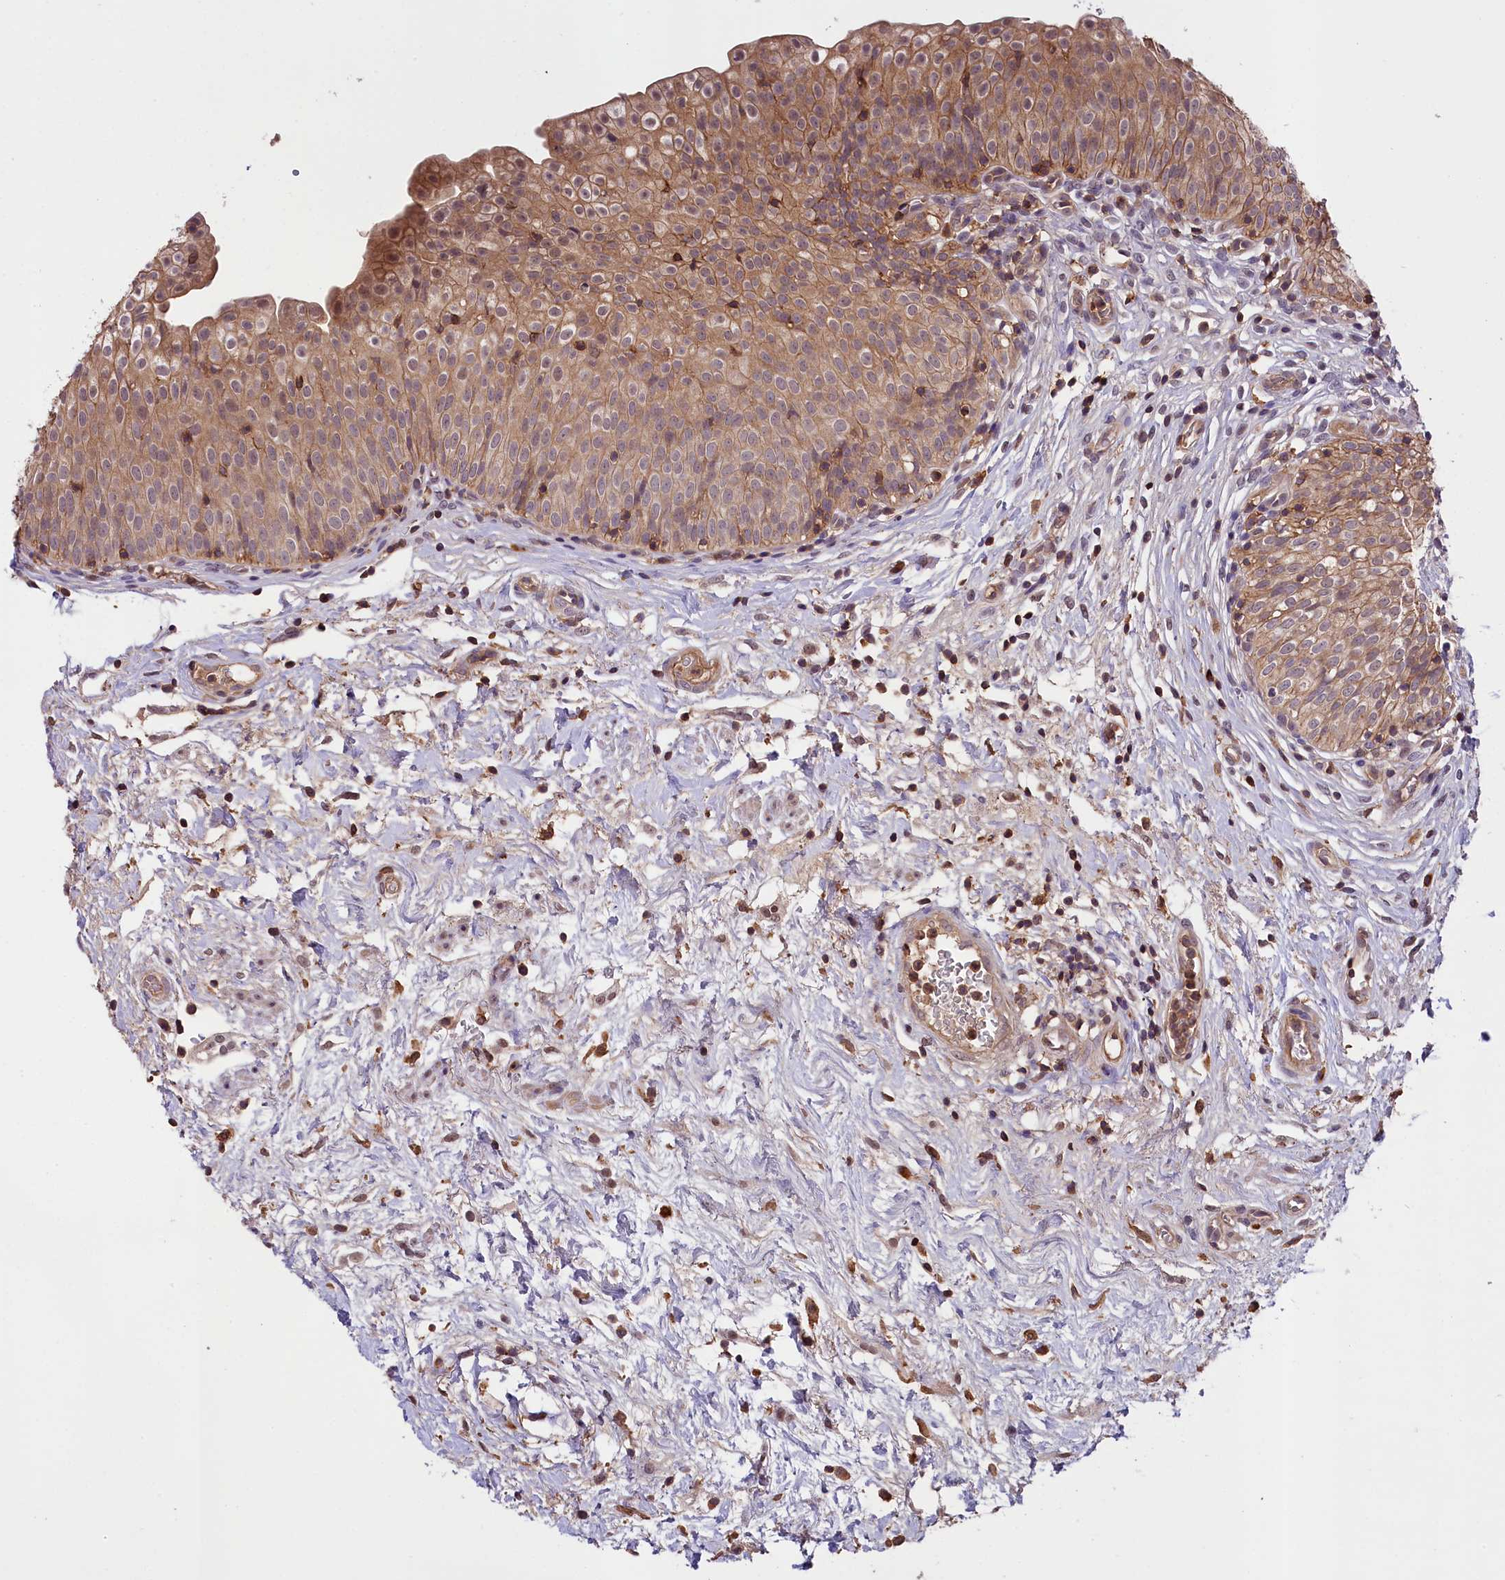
{"staining": {"intensity": "moderate", "quantity": ">75%", "location": "cytoplasmic/membranous"}, "tissue": "urinary bladder", "cell_type": "Urothelial cells", "image_type": "normal", "snomed": [{"axis": "morphology", "description": "Normal tissue, NOS"}, {"axis": "topography", "description": "Urinary bladder"}], "caption": "Urinary bladder stained for a protein (brown) shows moderate cytoplasmic/membranous positive staining in about >75% of urothelial cells.", "gene": "SKIDA1", "patient": {"sex": "male", "age": 55}}